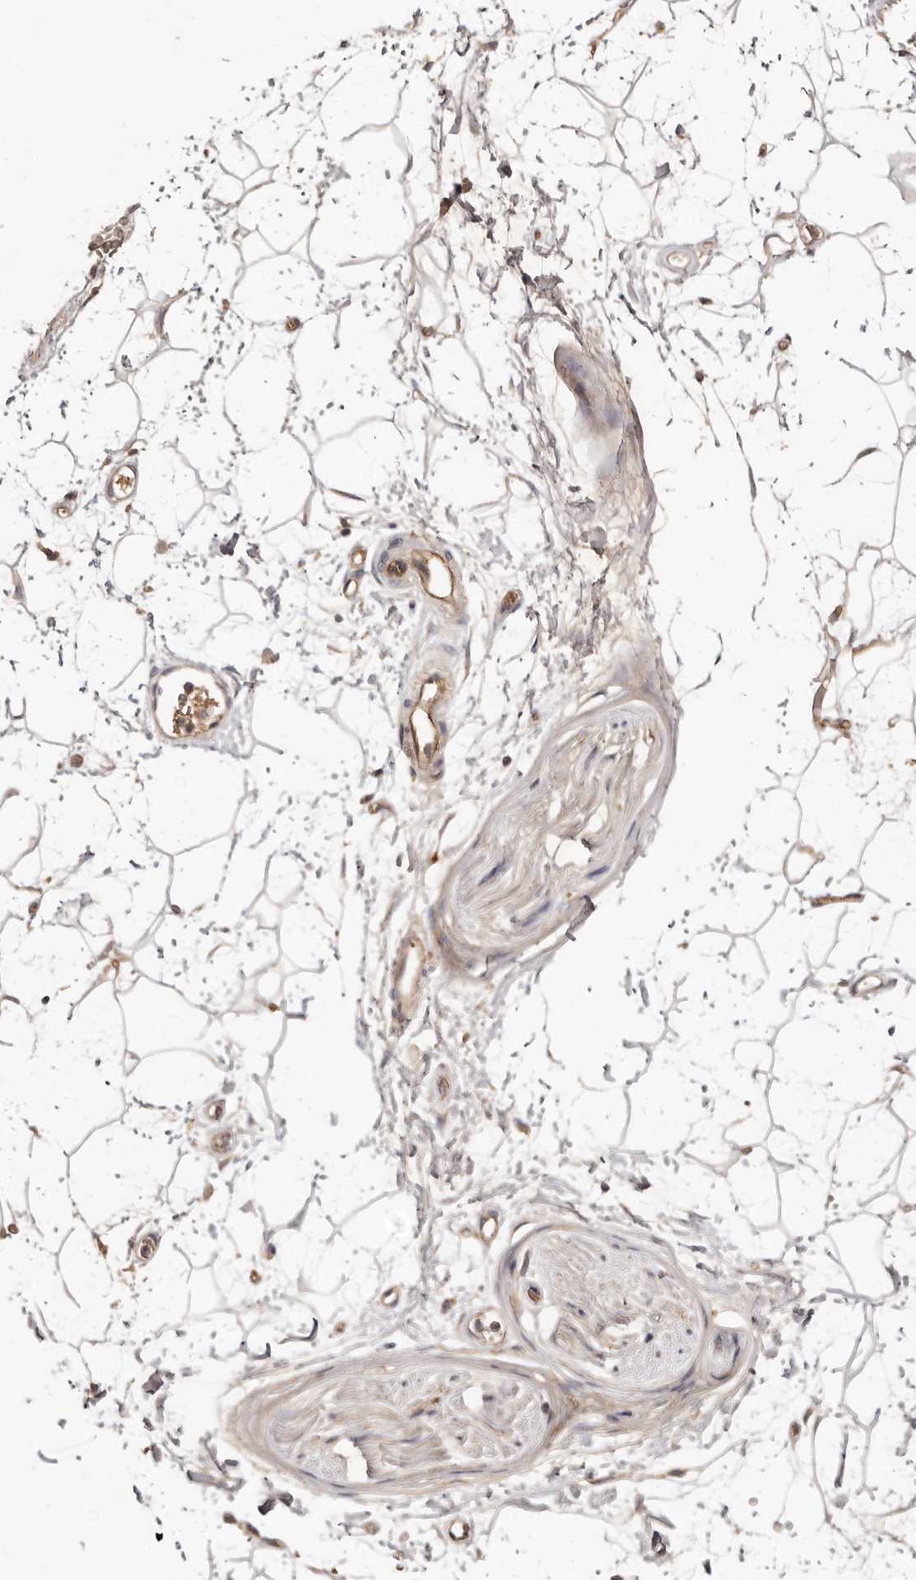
{"staining": {"intensity": "weak", "quantity": ">75%", "location": "cytoplasmic/membranous"}, "tissue": "adipose tissue", "cell_type": "Adipocytes", "image_type": "normal", "snomed": [{"axis": "morphology", "description": "Normal tissue, NOS"}, {"axis": "topography", "description": "Soft tissue"}], "caption": "This micrograph demonstrates IHC staining of unremarkable adipose tissue, with low weak cytoplasmic/membranous expression in about >75% of adipocytes.", "gene": "ADAMTS9", "patient": {"sex": "male", "age": 72}}